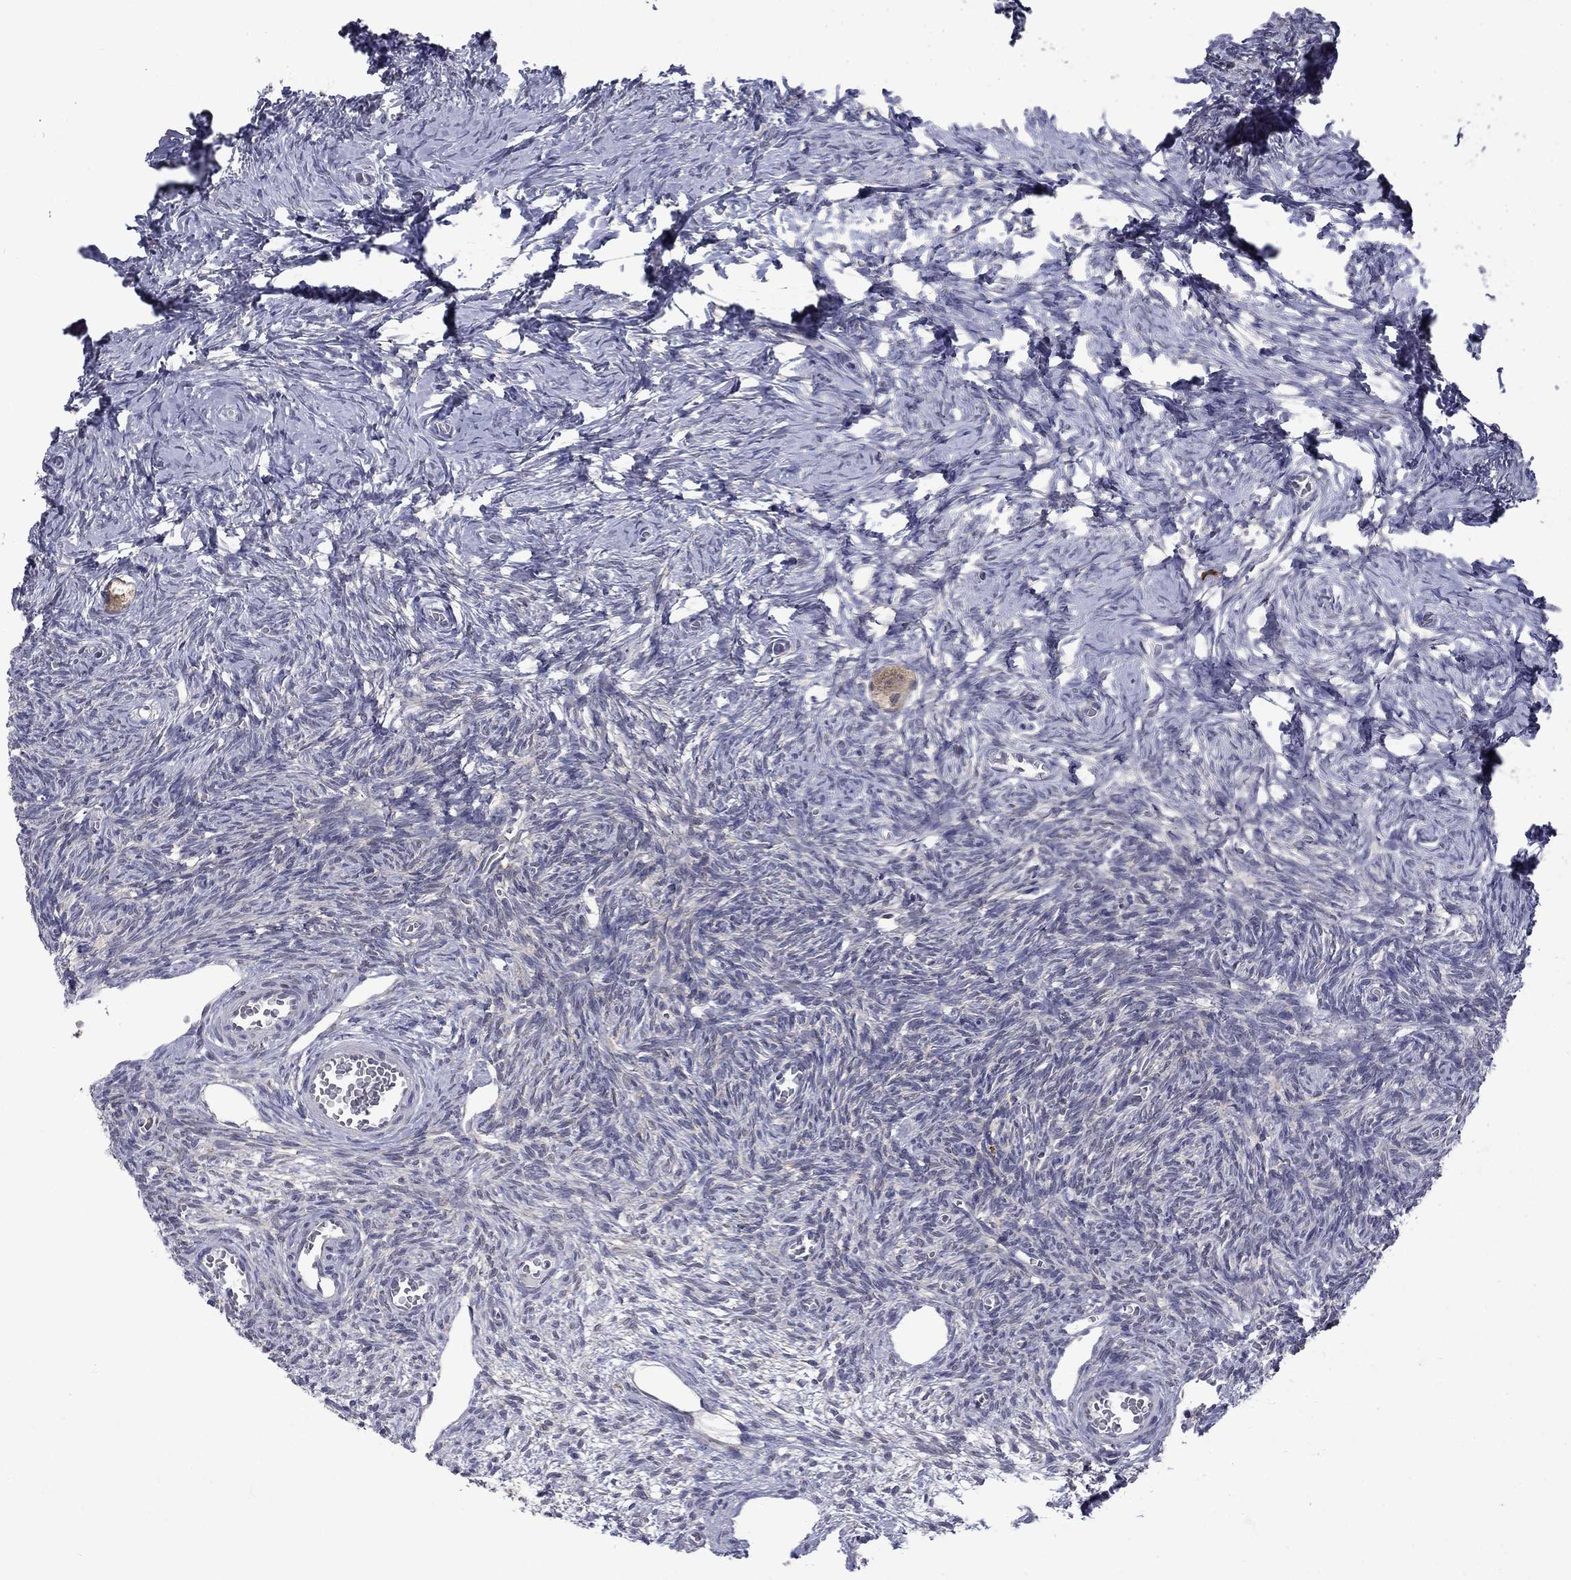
{"staining": {"intensity": "weak", "quantity": ">75%", "location": "cytoplasmic/membranous"}, "tissue": "ovary", "cell_type": "Follicle cells", "image_type": "normal", "snomed": [{"axis": "morphology", "description": "Normal tissue, NOS"}, {"axis": "topography", "description": "Ovary"}], "caption": "Follicle cells demonstrate low levels of weak cytoplasmic/membranous expression in about >75% of cells in unremarkable human ovary. (brown staining indicates protein expression, while blue staining denotes nuclei).", "gene": "PCBP2", "patient": {"sex": "female", "age": 27}}